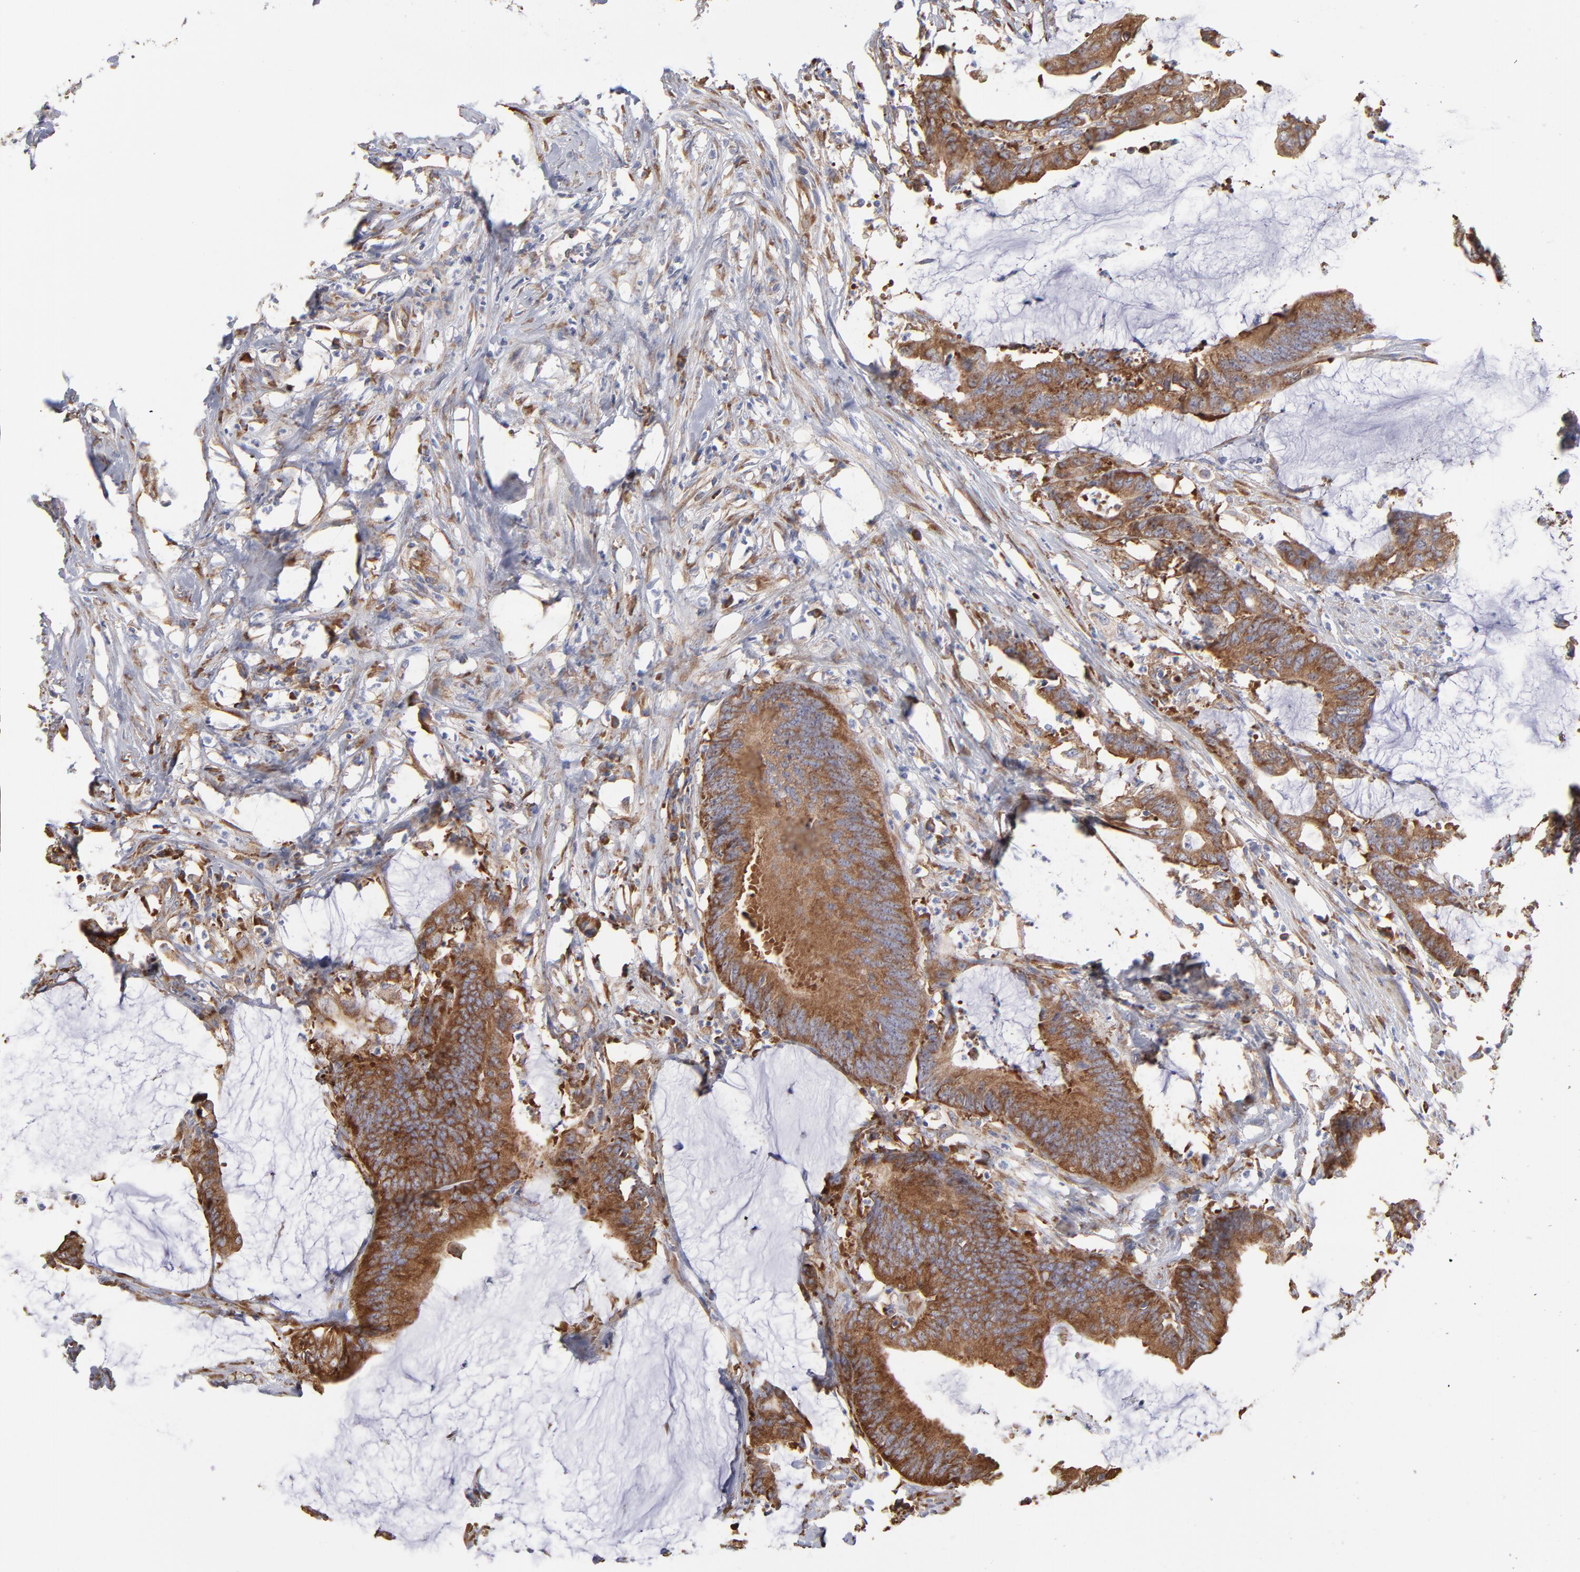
{"staining": {"intensity": "strong", "quantity": ">75%", "location": "cytoplasmic/membranous"}, "tissue": "colorectal cancer", "cell_type": "Tumor cells", "image_type": "cancer", "snomed": [{"axis": "morphology", "description": "Adenocarcinoma, NOS"}, {"axis": "topography", "description": "Rectum"}], "caption": "A brown stain highlights strong cytoplasmic/membranous positivity of a protein in colorectal cancer tumor cells.", "gene": "RPL3", "patient": {"sex": "female", "age": 66}}